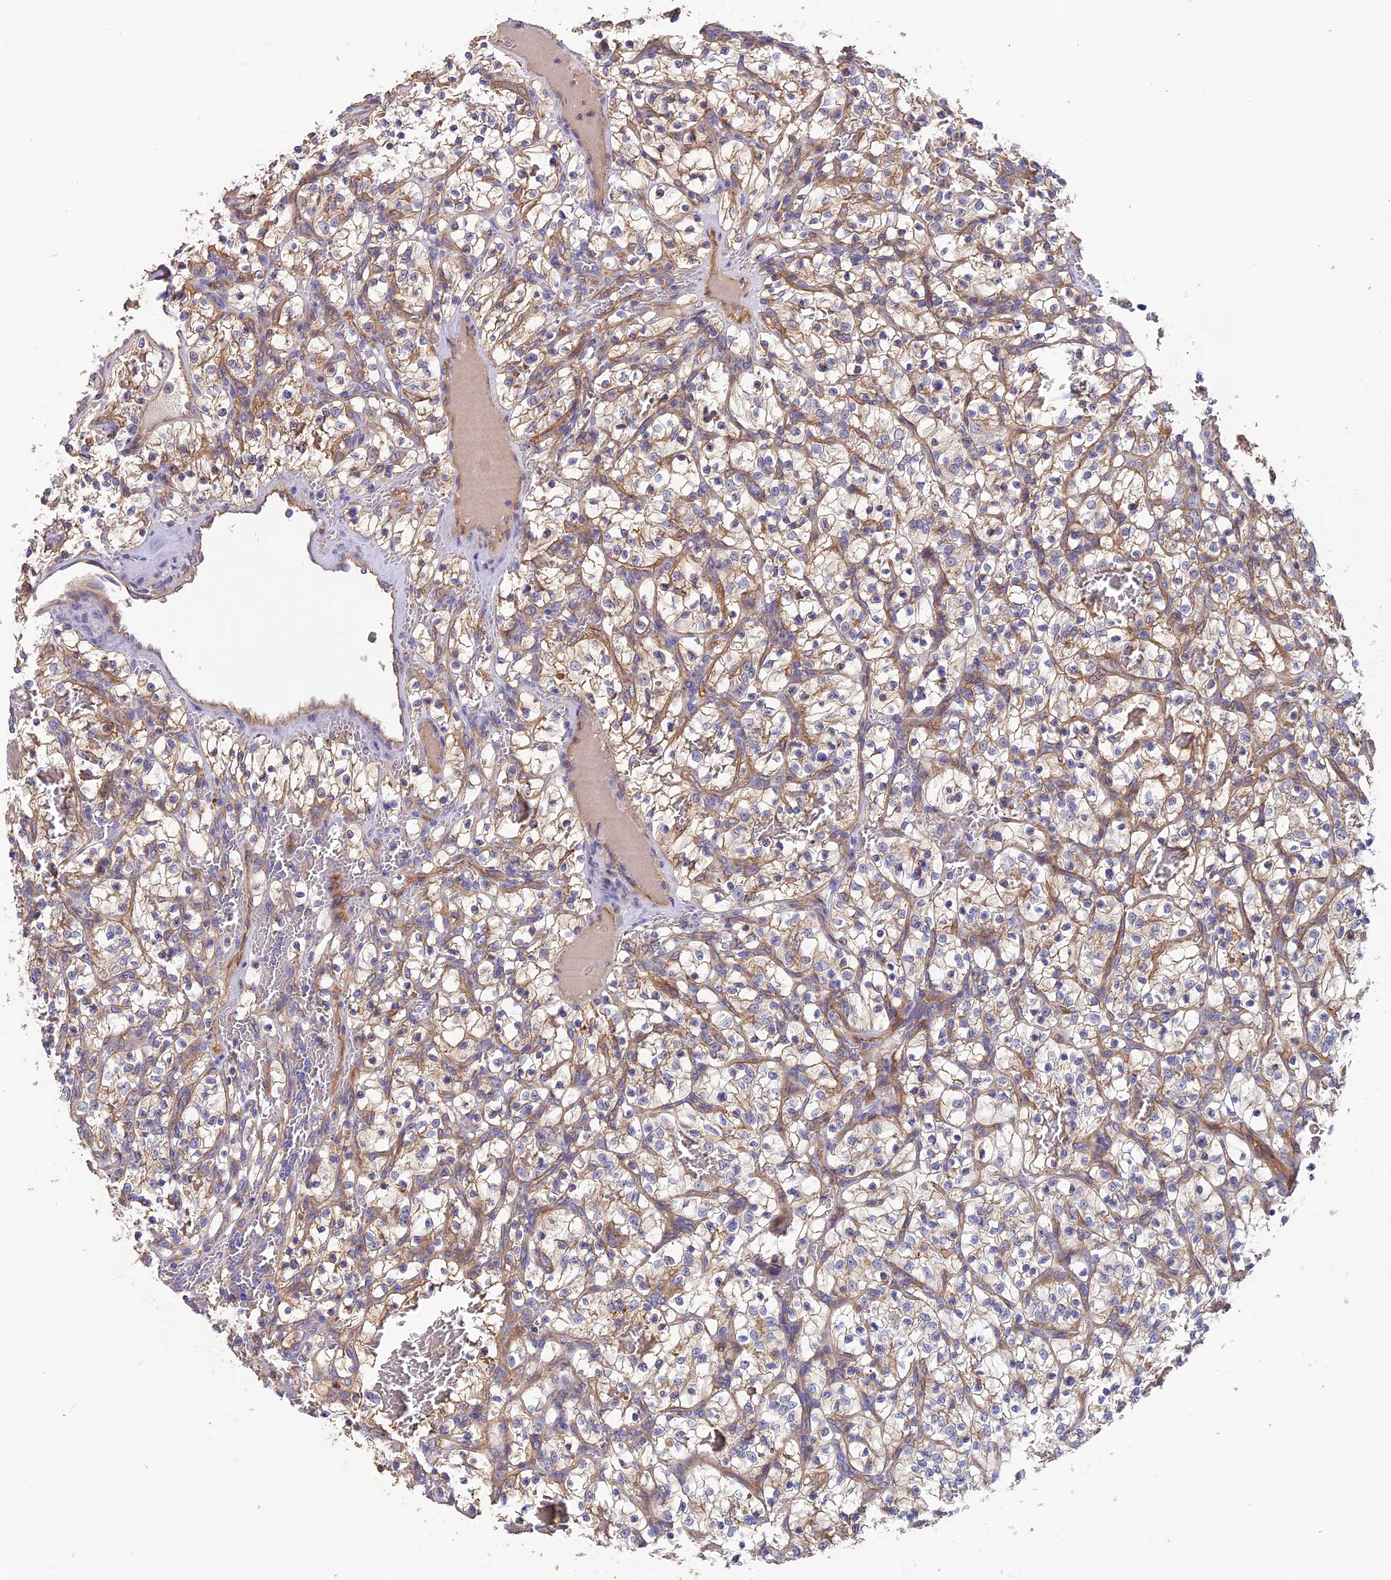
{"staining": {"intensity": "weak", "quantity": "25%-75%", "location": "cytoplasmic/membranous"}, "tissue": "renal cancer", "cell_type": "Tumor cells", "image_type": "cancer", "snomed": [{"axis": "morphology", "description": "Adenocarcinoma, NOS"}, {"axis": "topography", "description": "Kidney"}], "caption": "Adenocarcinoma (renal) was stained to show a protein in brown. There is low levels of weak cytoplasmic/membranous staining in approximately 25%-75% of tumor cells. The staining is performed using DAB (3,3'-diaminobenzidine) brown chromogen to label protein expression. The nuclei are counter-stained blue using hematoxylin.", "gene": "DUS3L", "patient": {"sex": "female", "age": 57}}